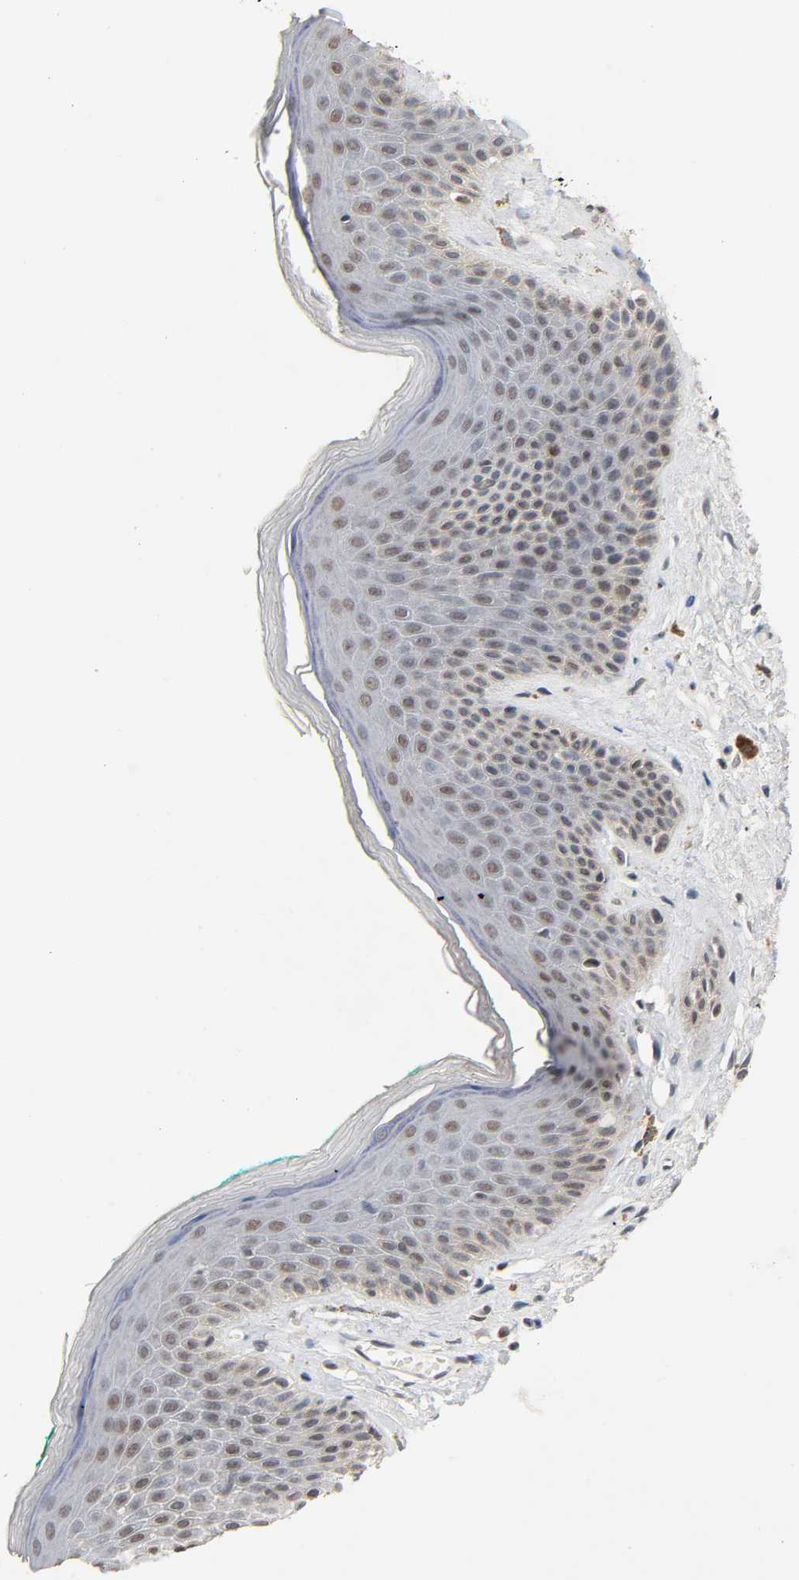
{"staining": {"intensity": "weak", "quantity": "25%-75%", "location": "nuclear"}, "tissue": "skin", "cell_type": "Epidermal cells", "image_type": "normal", "snomed": [{"axis": "morphology", "description": "Normal tissue, NOS"}, {"axis": "topography", "description": "Anal"}], "caption": "A brown stain highlights weak nuclear positivity of a protein in epidermal cells of unremarkable skin.", "gene": "MAPKAPK5", "patient": {"sex": "male", "age": 74}}